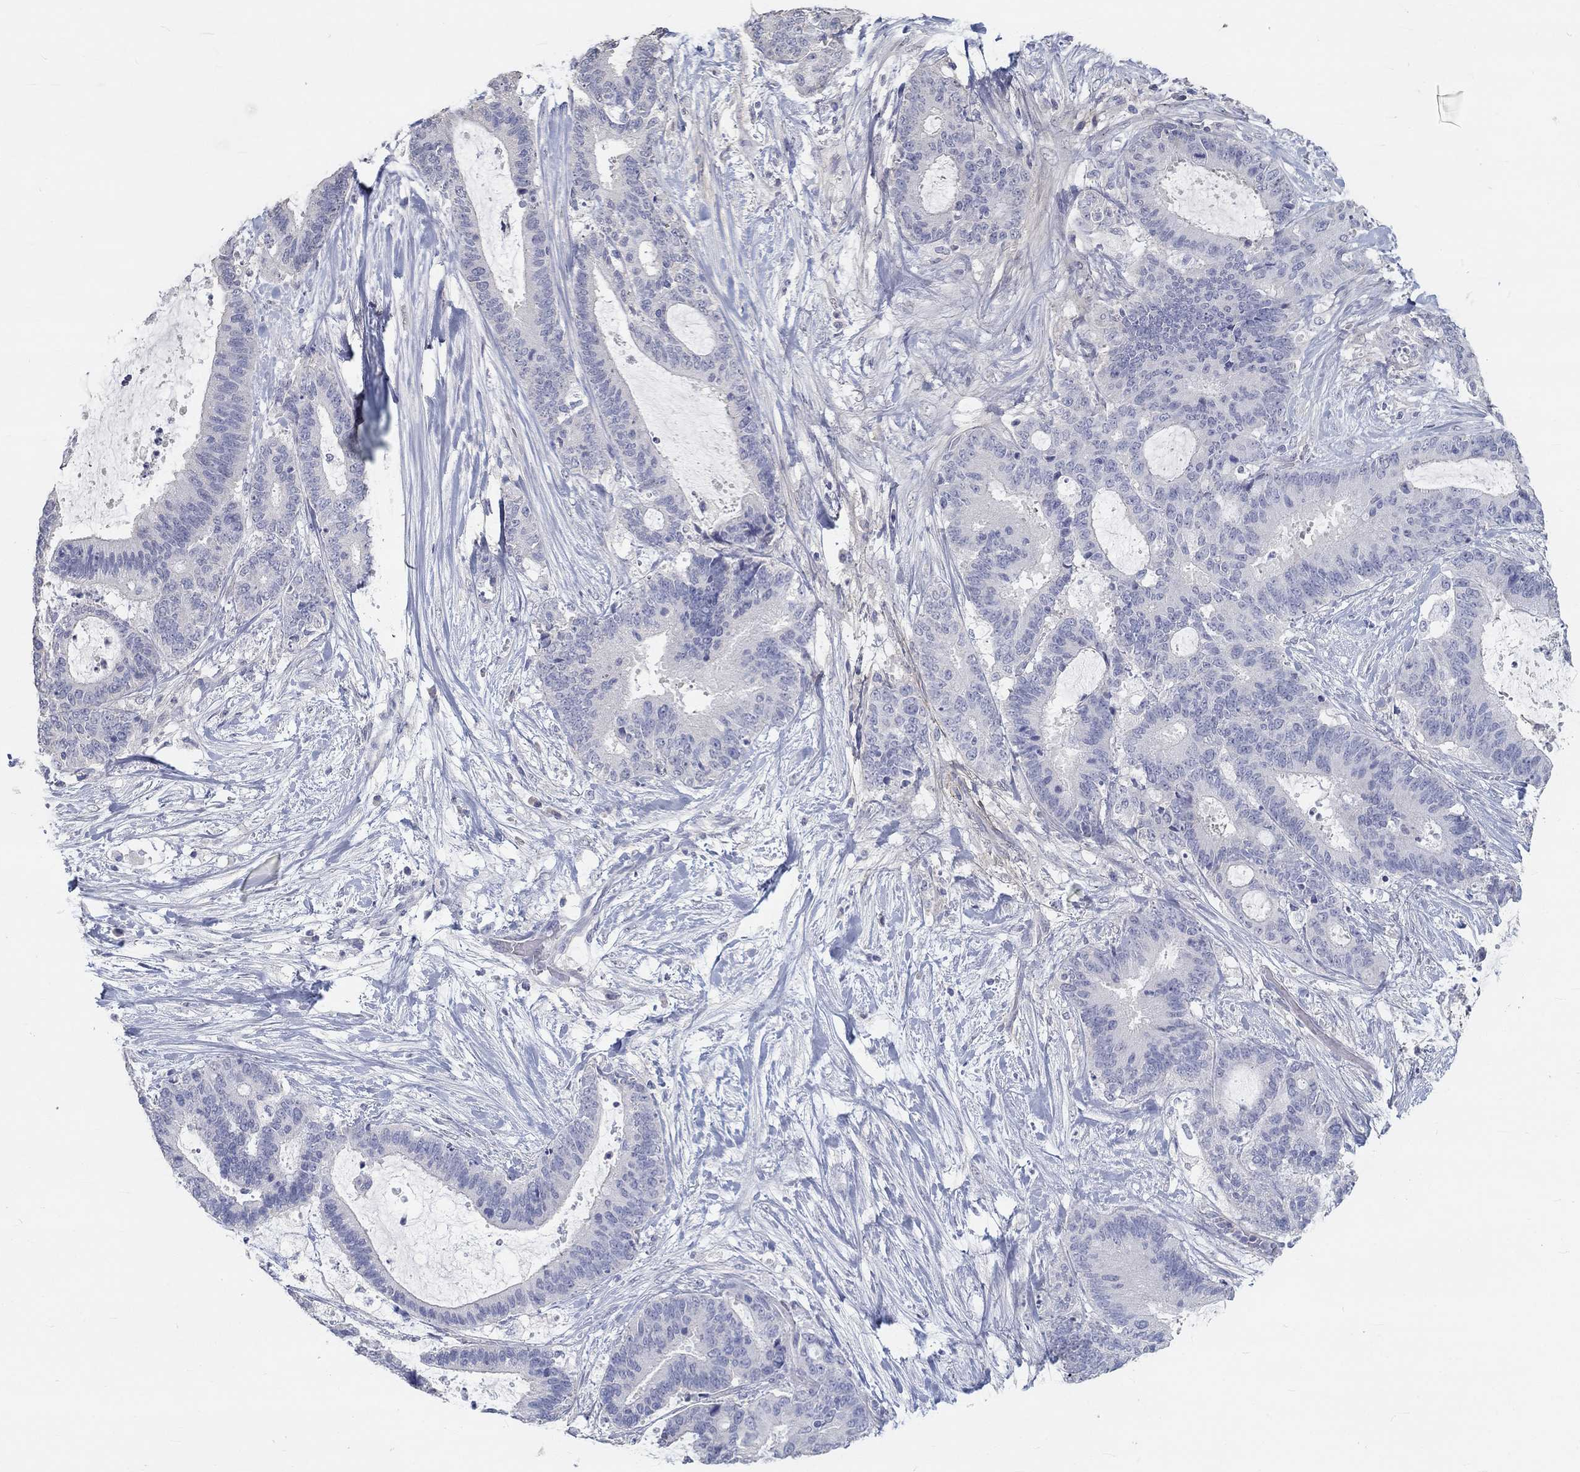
{"staining": {"intensity": "negative", "quantity": "none", "location": "none"}, "tissue": "liver cancer", "cell_type": "Tumor cells", "image_type": "cancer", "snomed": [{"axis": "morphology", "description": "Cholangiocarcinoma"}, {"axis": "topography", "description": "Liver"}], "caption": "Protein analysis of liver cancer demonstrates no significant positivity in tumor cells.", "gene": "FGF2", "patient": {"sex": "female", "age": 73}}